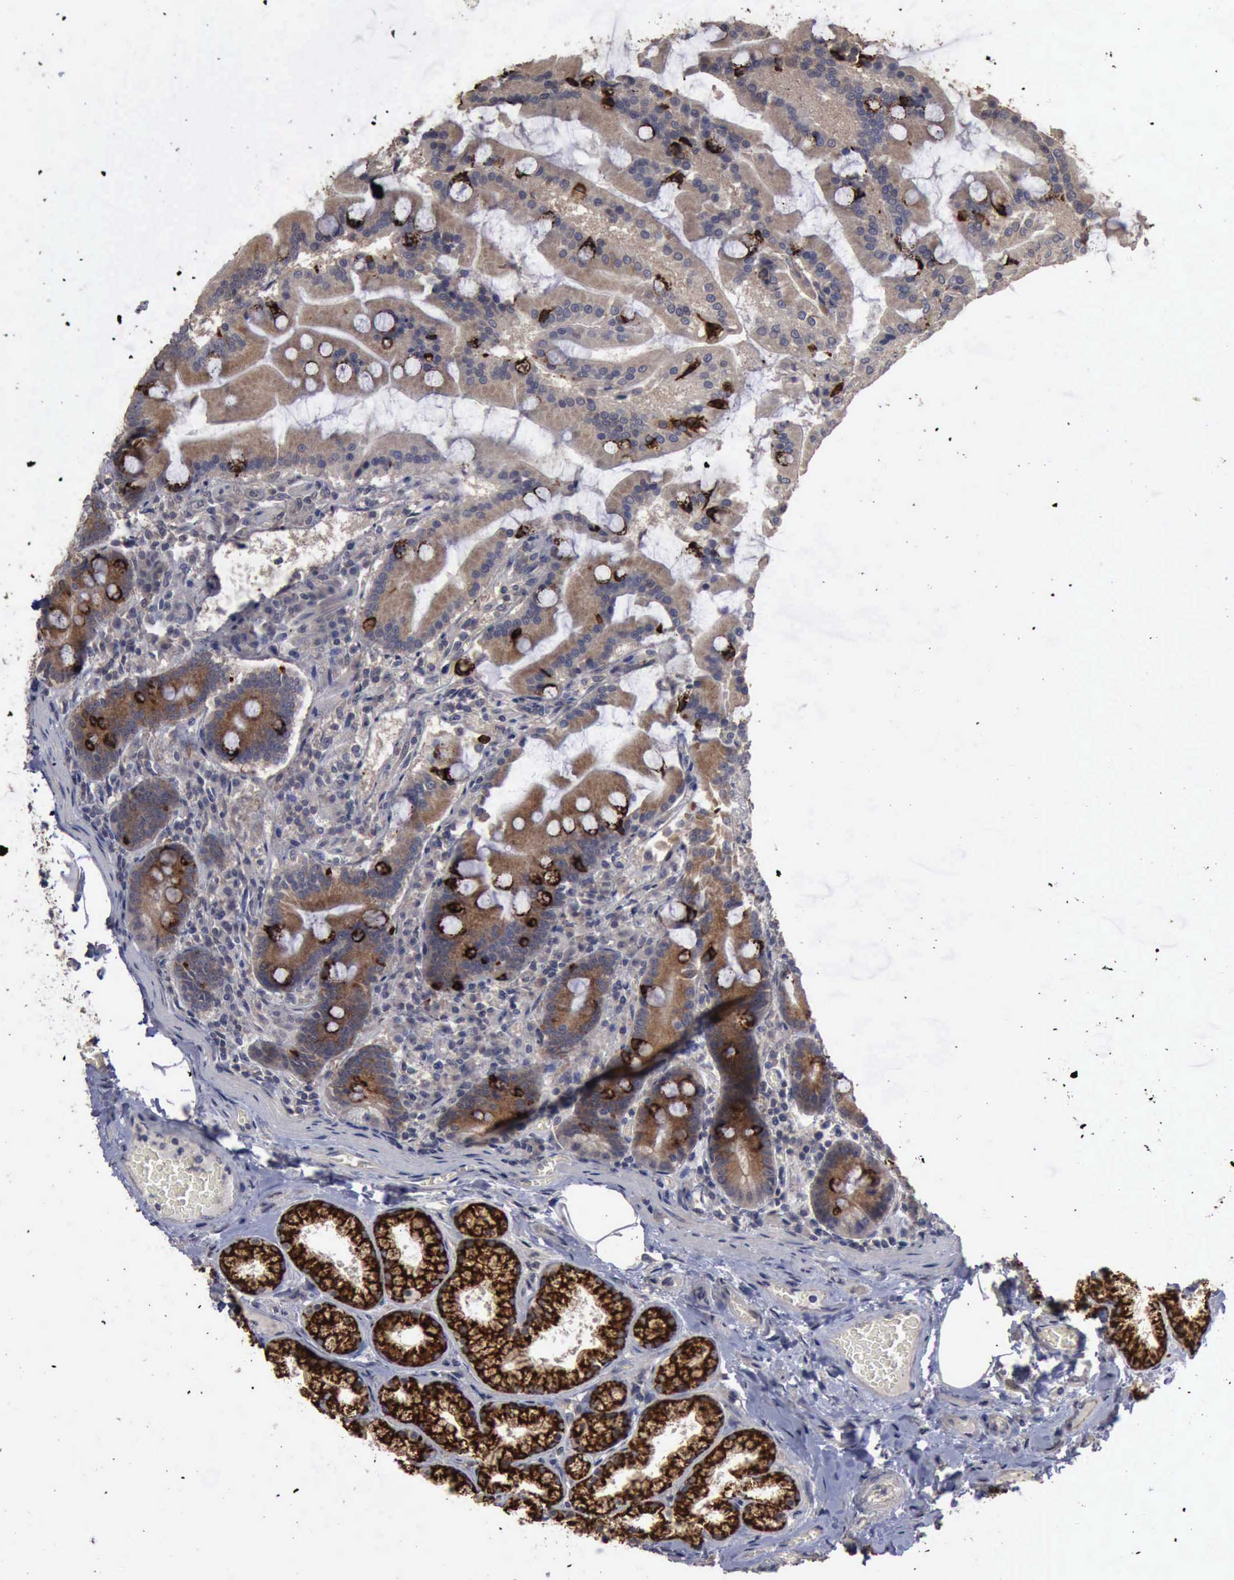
{"staining": {"intensity": "moderate", "quantity": ">75%", "location": "cytoplasmic/membranous"}, "tissue": "duodenum", "cell_type": "Glandular cells", "image_type": "normal", "snomed": [{"axis": "morphology", "description": "Normal tissue, NOS"}, {"axis": "topography", "description": "Duodenum"}], "caption": "An immunohistochemistry image of unremarkable tissue is shown. Protein staining in brown shows moderate cytoplasmic/membranous positivity in duodenum within glandular cells. Nuclei are stained in blue.", "gene": "CRKL", "patient": {"sex": "female", "age": 64}}